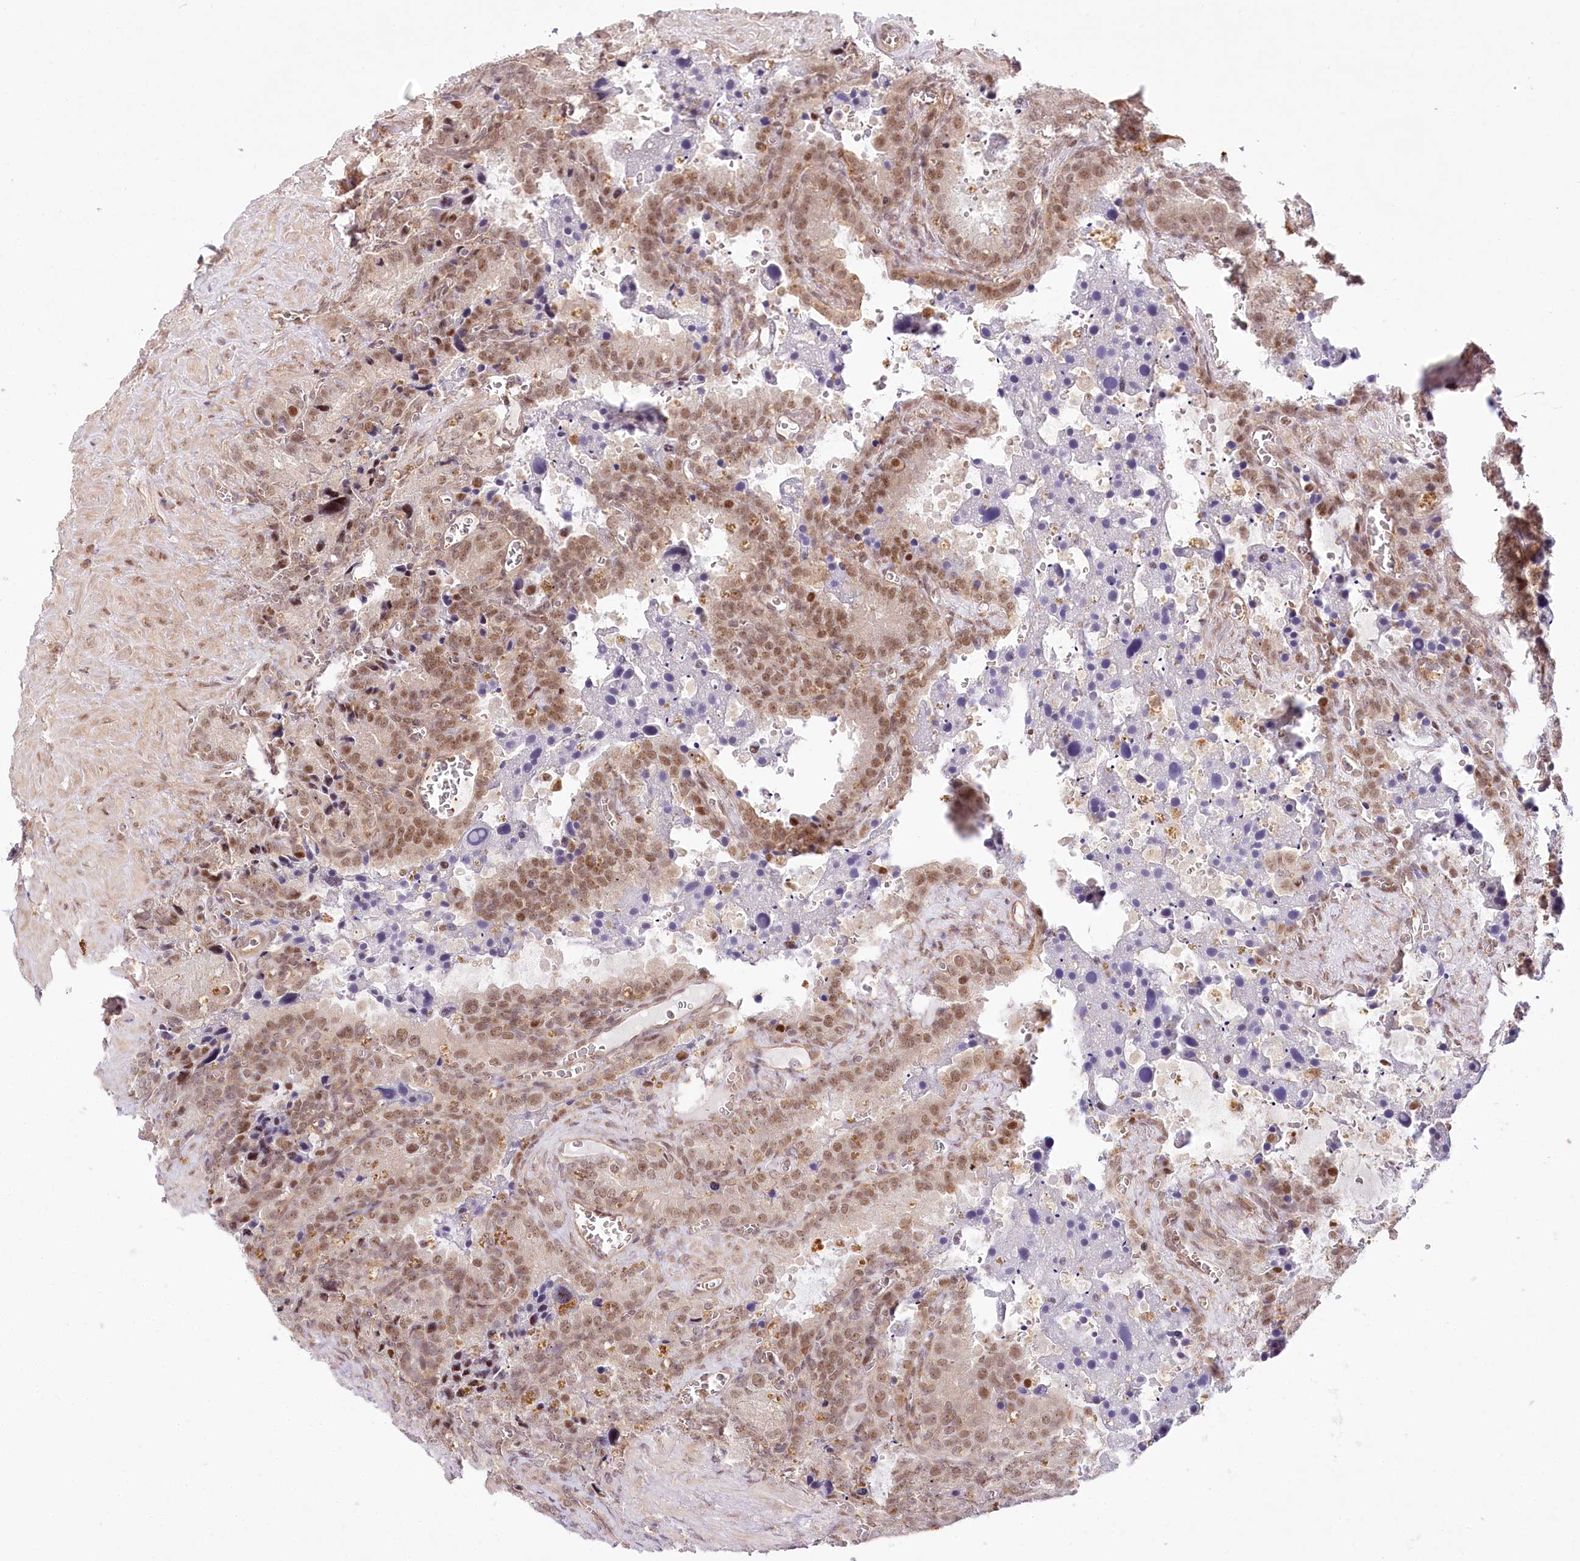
{"staining": {"intensity": "moderate", "quantity": "25%-75%", "location": "nuclear"}, "tissue": "seminal vesicle", "cell_type": "Glandular cells", "image_type": "normal", "snomed": [{"axis": "morphology", "description": "Normal tissue, NOS"}, {"axis": "topography", "description": "Seminal veicle"}], "caption": "IHC photomicrograph of normal seminal vesicle: seminal vesicle stained using immunohistochemistry (IHC) exhibits medium levels of moderate protein expression localized specifically in the nuclear of glandular cells, appearing as a nuclear brown color.", "gene": "TUBGCP2", "patient": {"sex": "male", "age": 62}}